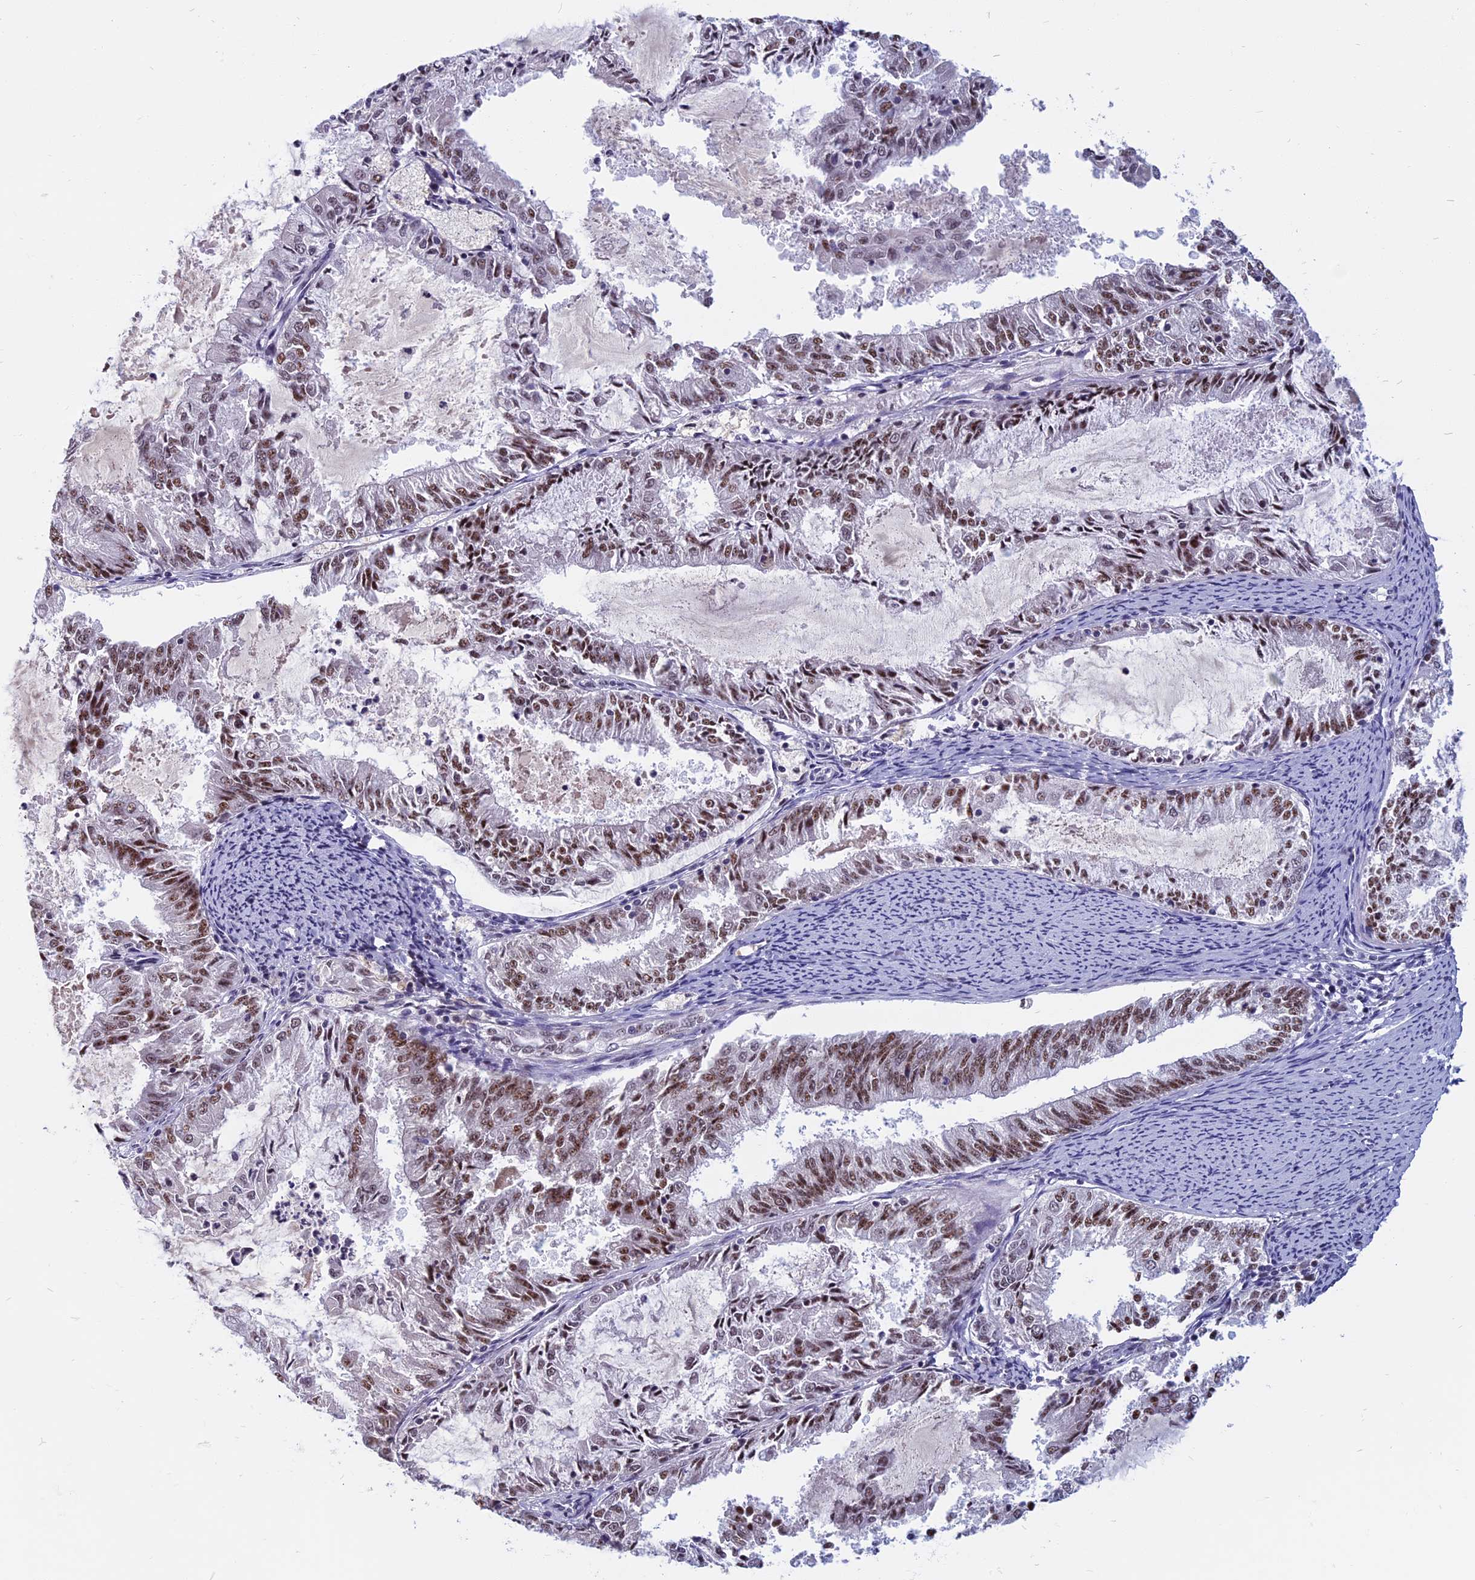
{"staining": {"intensity": "moderate", "quantity": ">75%", "location": "nuclear"}, "tissue": "endometrial cancer", "cell_type": "Tumor cells", "image_type": "cancer", "snomed": [{"axis": "morphology", "description": "Adenocarcinoma, NOS"}, {"axis": "topography", "description": "Endometrium"}], "caption": "High-magnification brightfield microscopy of endometrial cancer (adenocarcinoma) stained with DAB (brown) and counterstained with hematoxylin (blue). tumor cells exhibit moderate nuclear staining is present in approximately>75% of cells. The protein is stained brown, and the nuclei are stained in blue (DAB IHC with brightfield microscopy, high magnification).", "gene": "CDC7", "patient": {"sex": "female", "age": 57}}